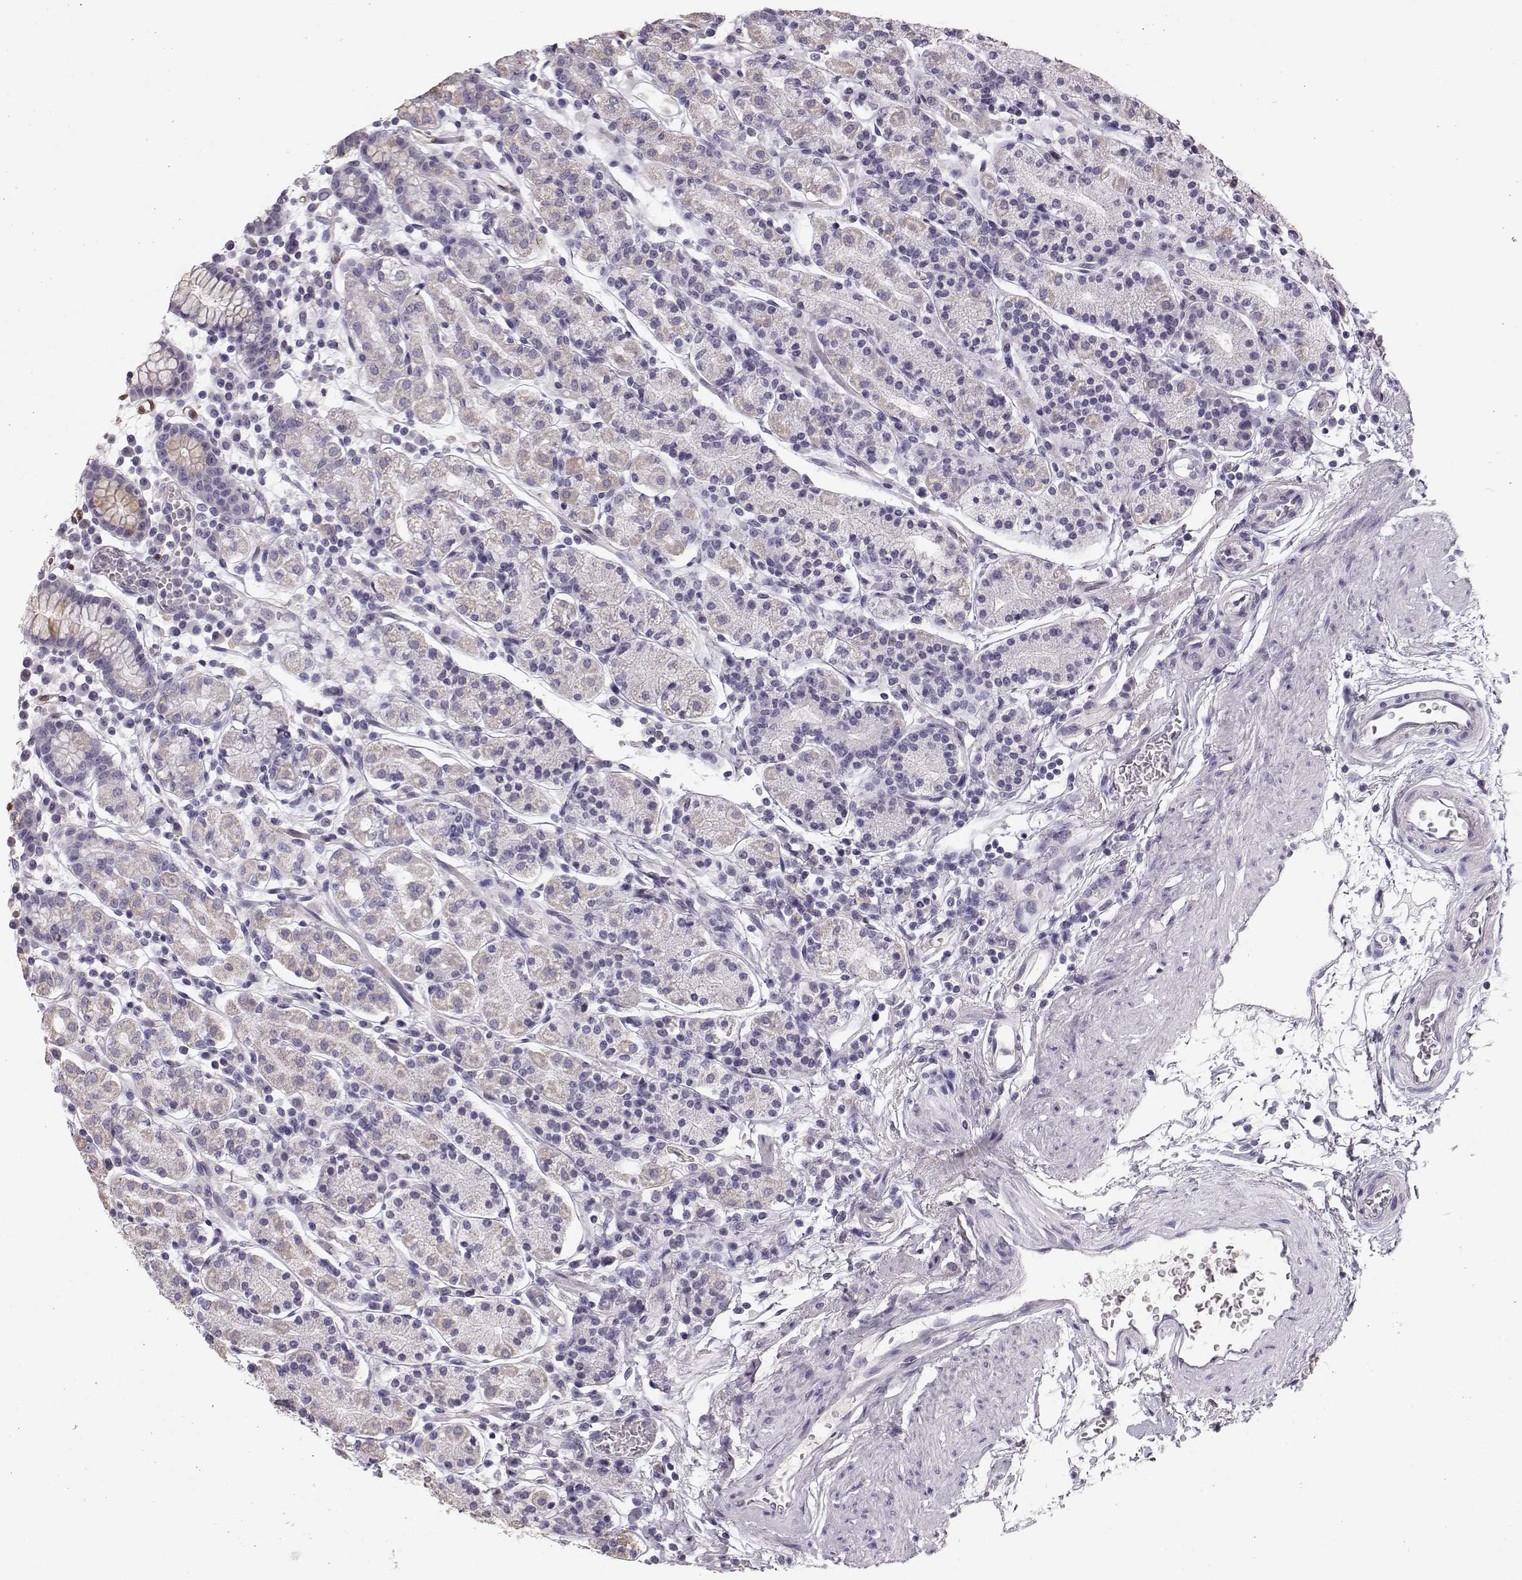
{"staining": {"intensity": "negative", "quantity": "none", "location": "none"}, "tissue": "stomach", "cell_type": "Glandular cells", "image_type": "normal", "snomed": [{"axis": "morphology", "description": "Normal tissue, NOS"}, {"axis": "topography", "description": "Stomach, upper"}, {"axis": "topography", "description": "Stomach"}], "caption": "Stomach stained for a protein using IHC shows no expression glandular cells.", "gene": "POU1F1", "patient": {"sex": "male", "age": 62}}